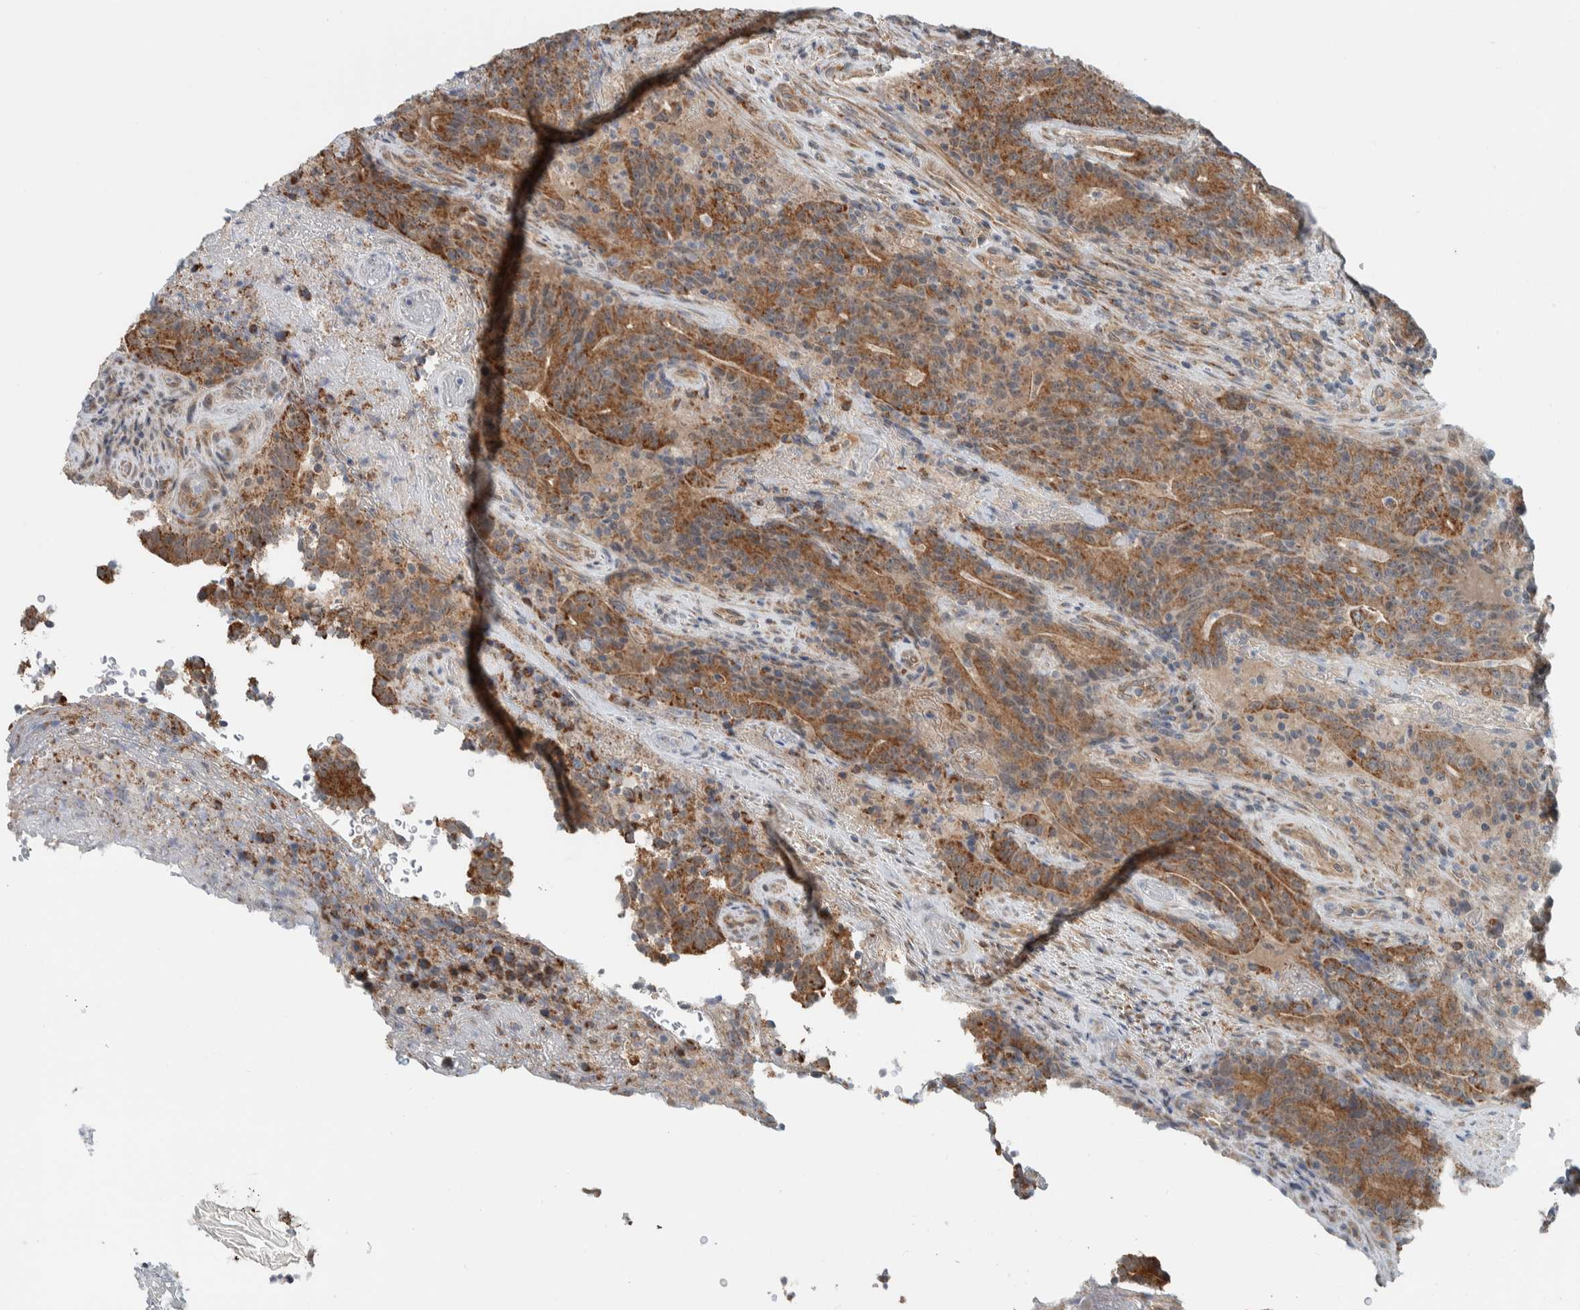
{"staining": {"intensity": "moderate", "quantity": ">75%", "location": "cytoplasmic/membranous"}, "tissue": "colorectal cancer", "cell_type": "Tumor cells", "image_type": "cancer", "snomed": [{"axis": "morphology", "description": "Normal tissue, NOS"}, {"axis": "morphology", "description": "Adenocarcinoma, NOS"}, {"axis": "topography", "description": "Colon"}], "caption": "Colorectal cancer (adenocarcinoma) was stained to show a protein in brown. There is medium levels of moderate cytoplasmic/membranous expression in approximately >75% of tumor cells. Nuclei are stained in blue.", "gene": "RERE", "patient": {"sex": "female", "age": 75}}